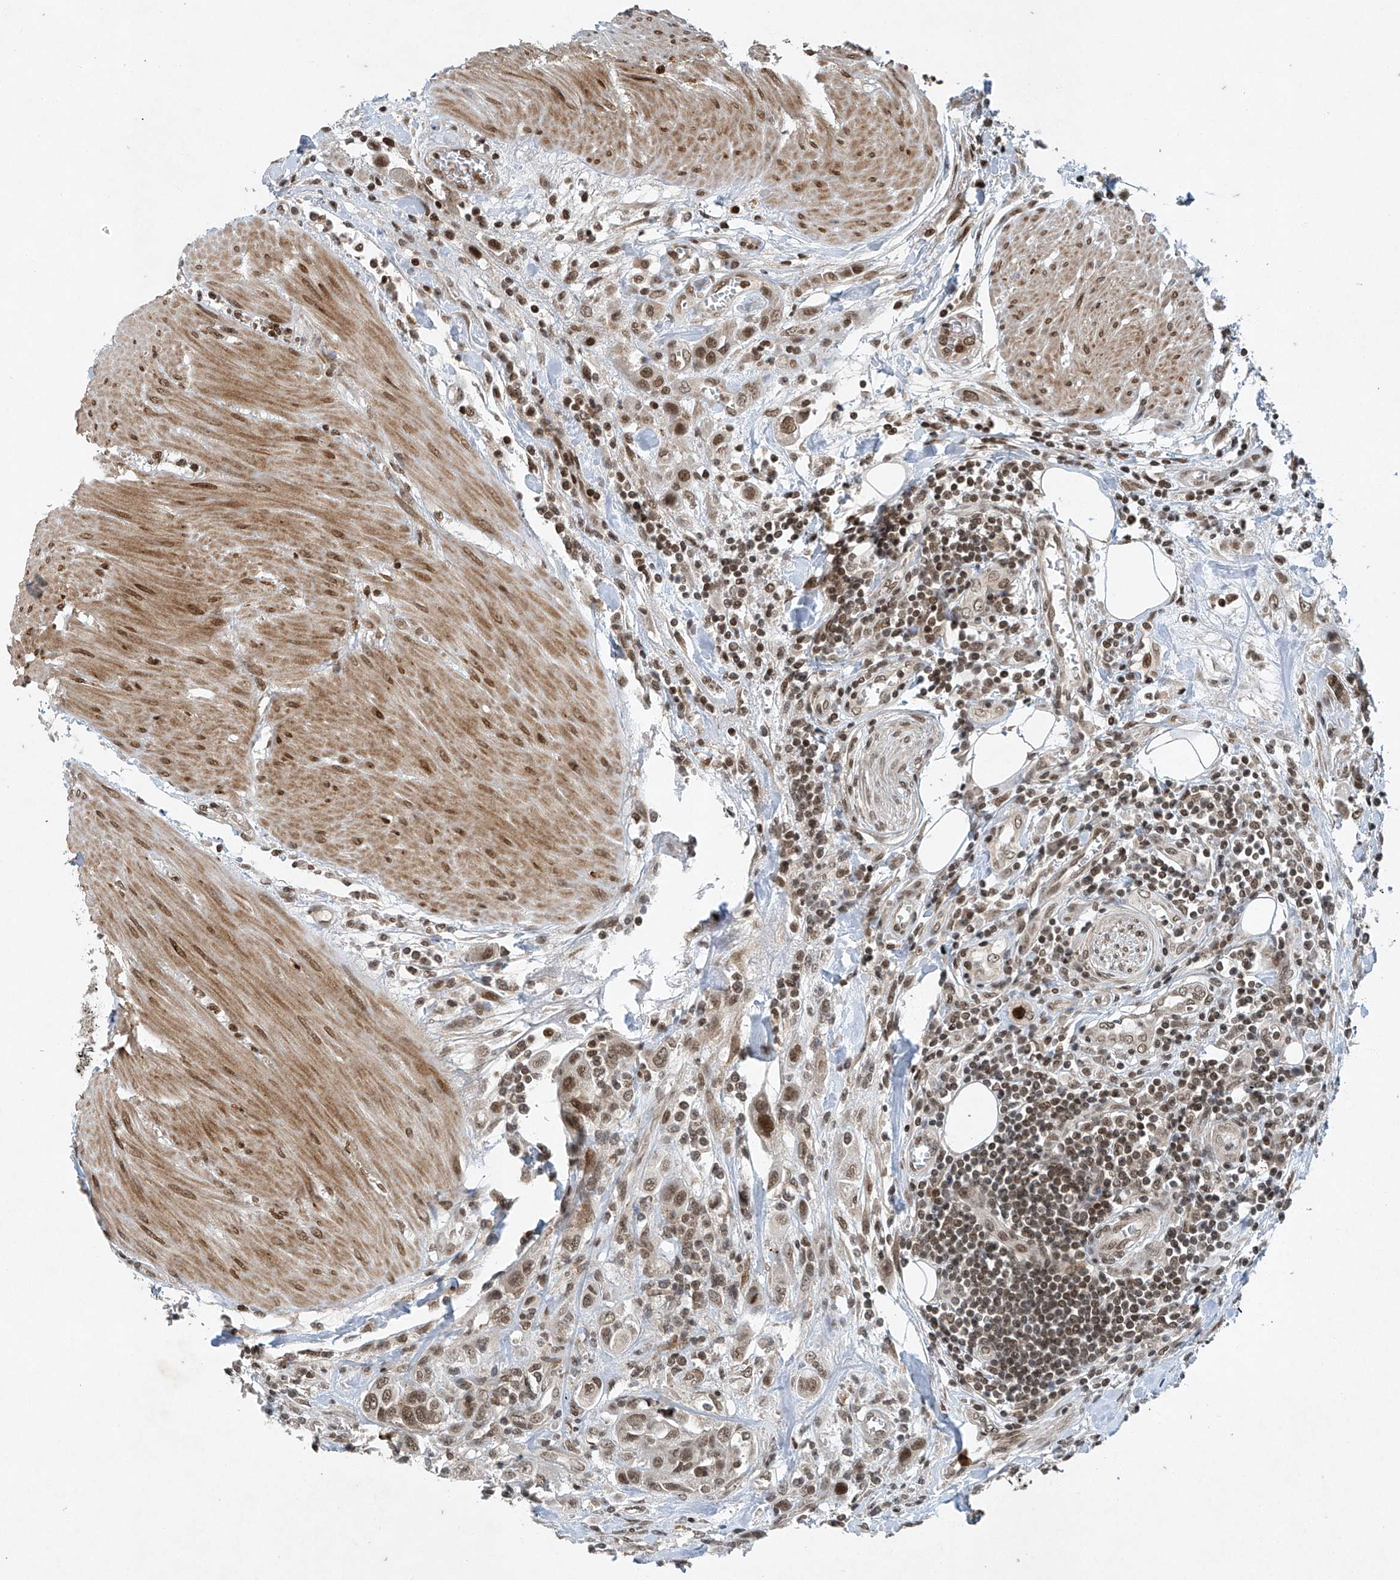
{"staining": {"intensity": "moderate", "quantity": ">75%", "location": "nuclear"}, "tissue": "urothelial cancer", "cell_type": "Tumor cells", "image_type": "cancer", "snomed": [{"axis": "morphology", "description": "Urothelial carcinoma, High grade"}, {"axis": "topography", "description": "Urinary bladder"}], "caption": "A brown stain shows moderate nuclear expression of a protein in urothelial carcinoma (high-grade) tumor cells.", "gene": "TAF8", "patient": {"sex": "male", "age": 50}}